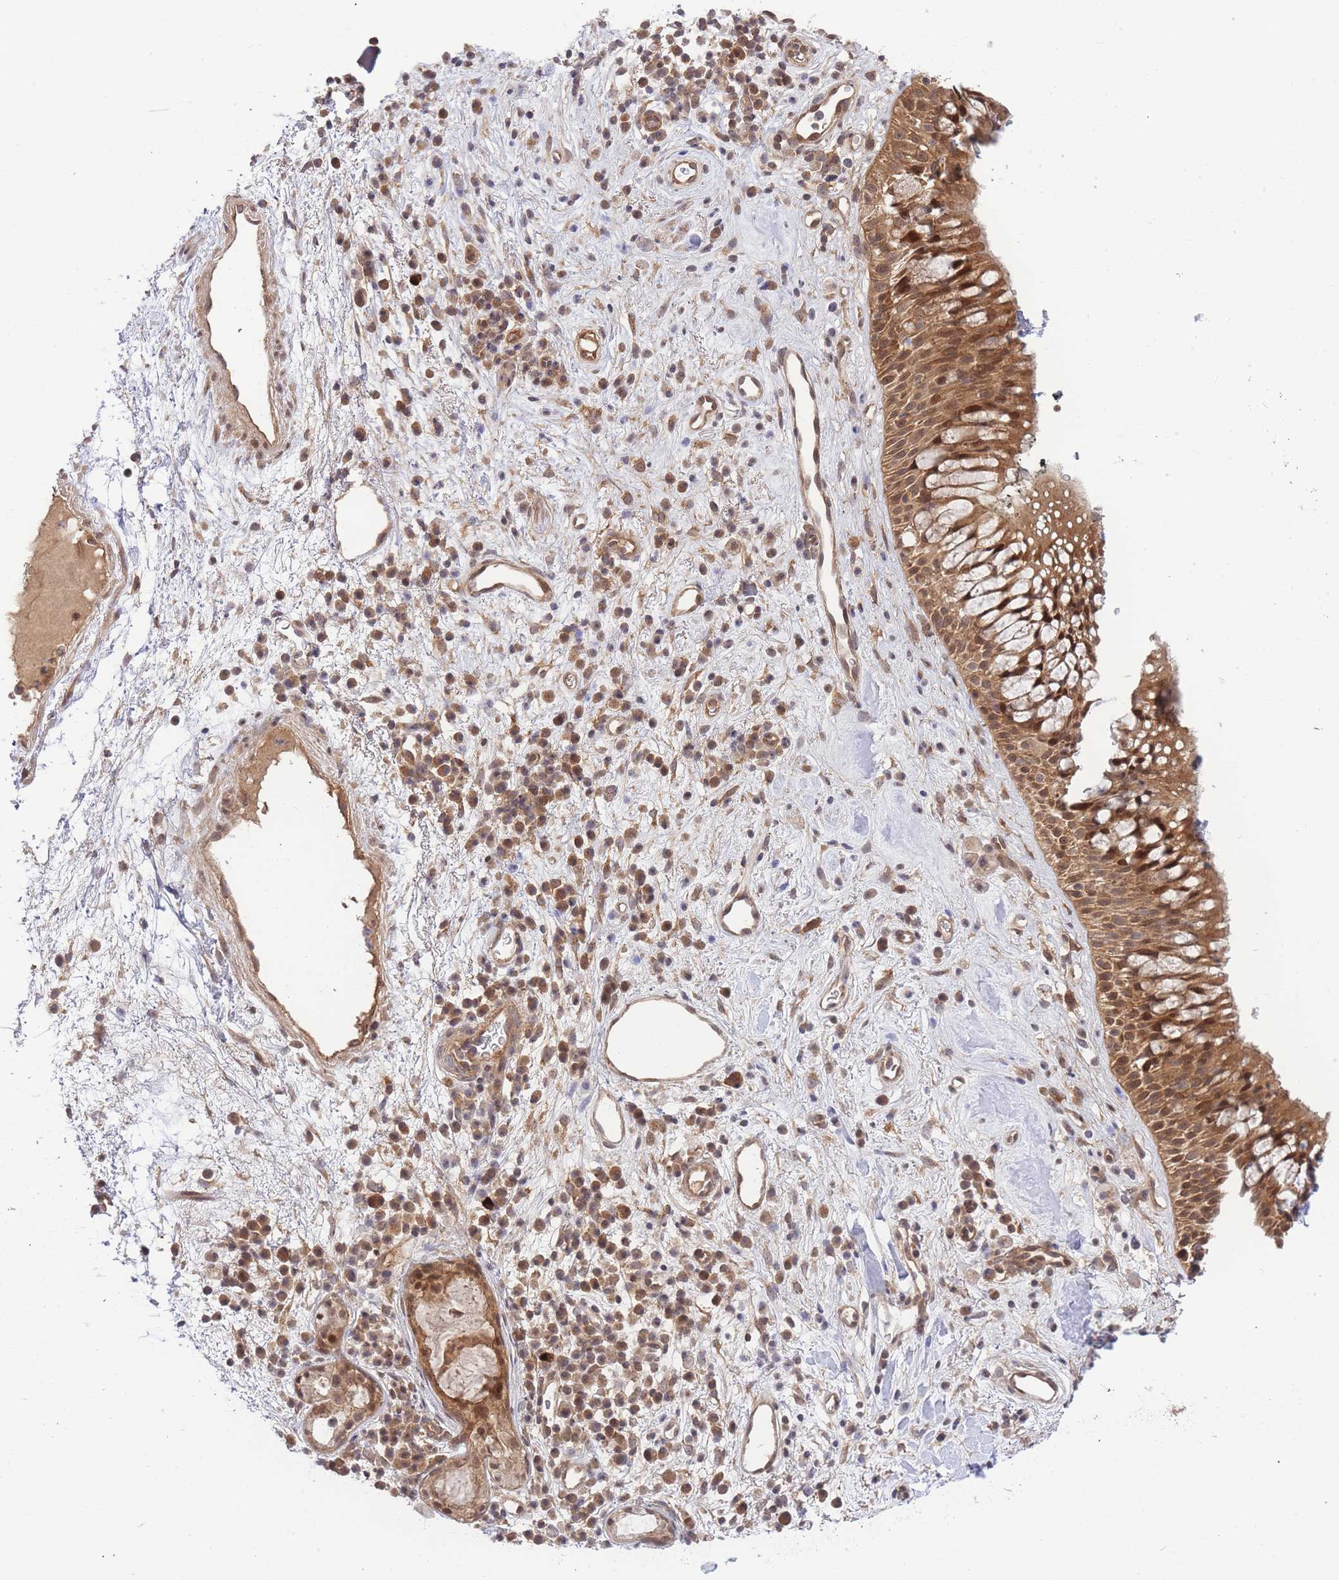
{"staining": {"intensity": "moderate", "quantity": ">75%", "location": "cytoplasmic/membranous,nuclear"}, "tissue": "nasopharynx", "cell_type": "Respiratory epithelial cells", "image_type": "normal", "snomed": [{"axis": "morphology", "description": "Normal tissue, NOS"}, {"axis": "morphology", "description": "Squamous cell carcinoma, NOS"}, {"axis": "topography", "description": "Nasopharynx"}, {"axis": "topography", "description": "Head-Neck"}], "caption": "Immunohistochemistry of normal human nasopharynx exhibits medium levels of moderate cytoplasmic/membranous,nuclear expression in approximately >75% of respiratory epithelial cells. Immunohistochemistry stains the protein in brown and the nuclei are stained blue.", "gene": "KIAA1191", "patient": {"sex": "male", "age": 85}}